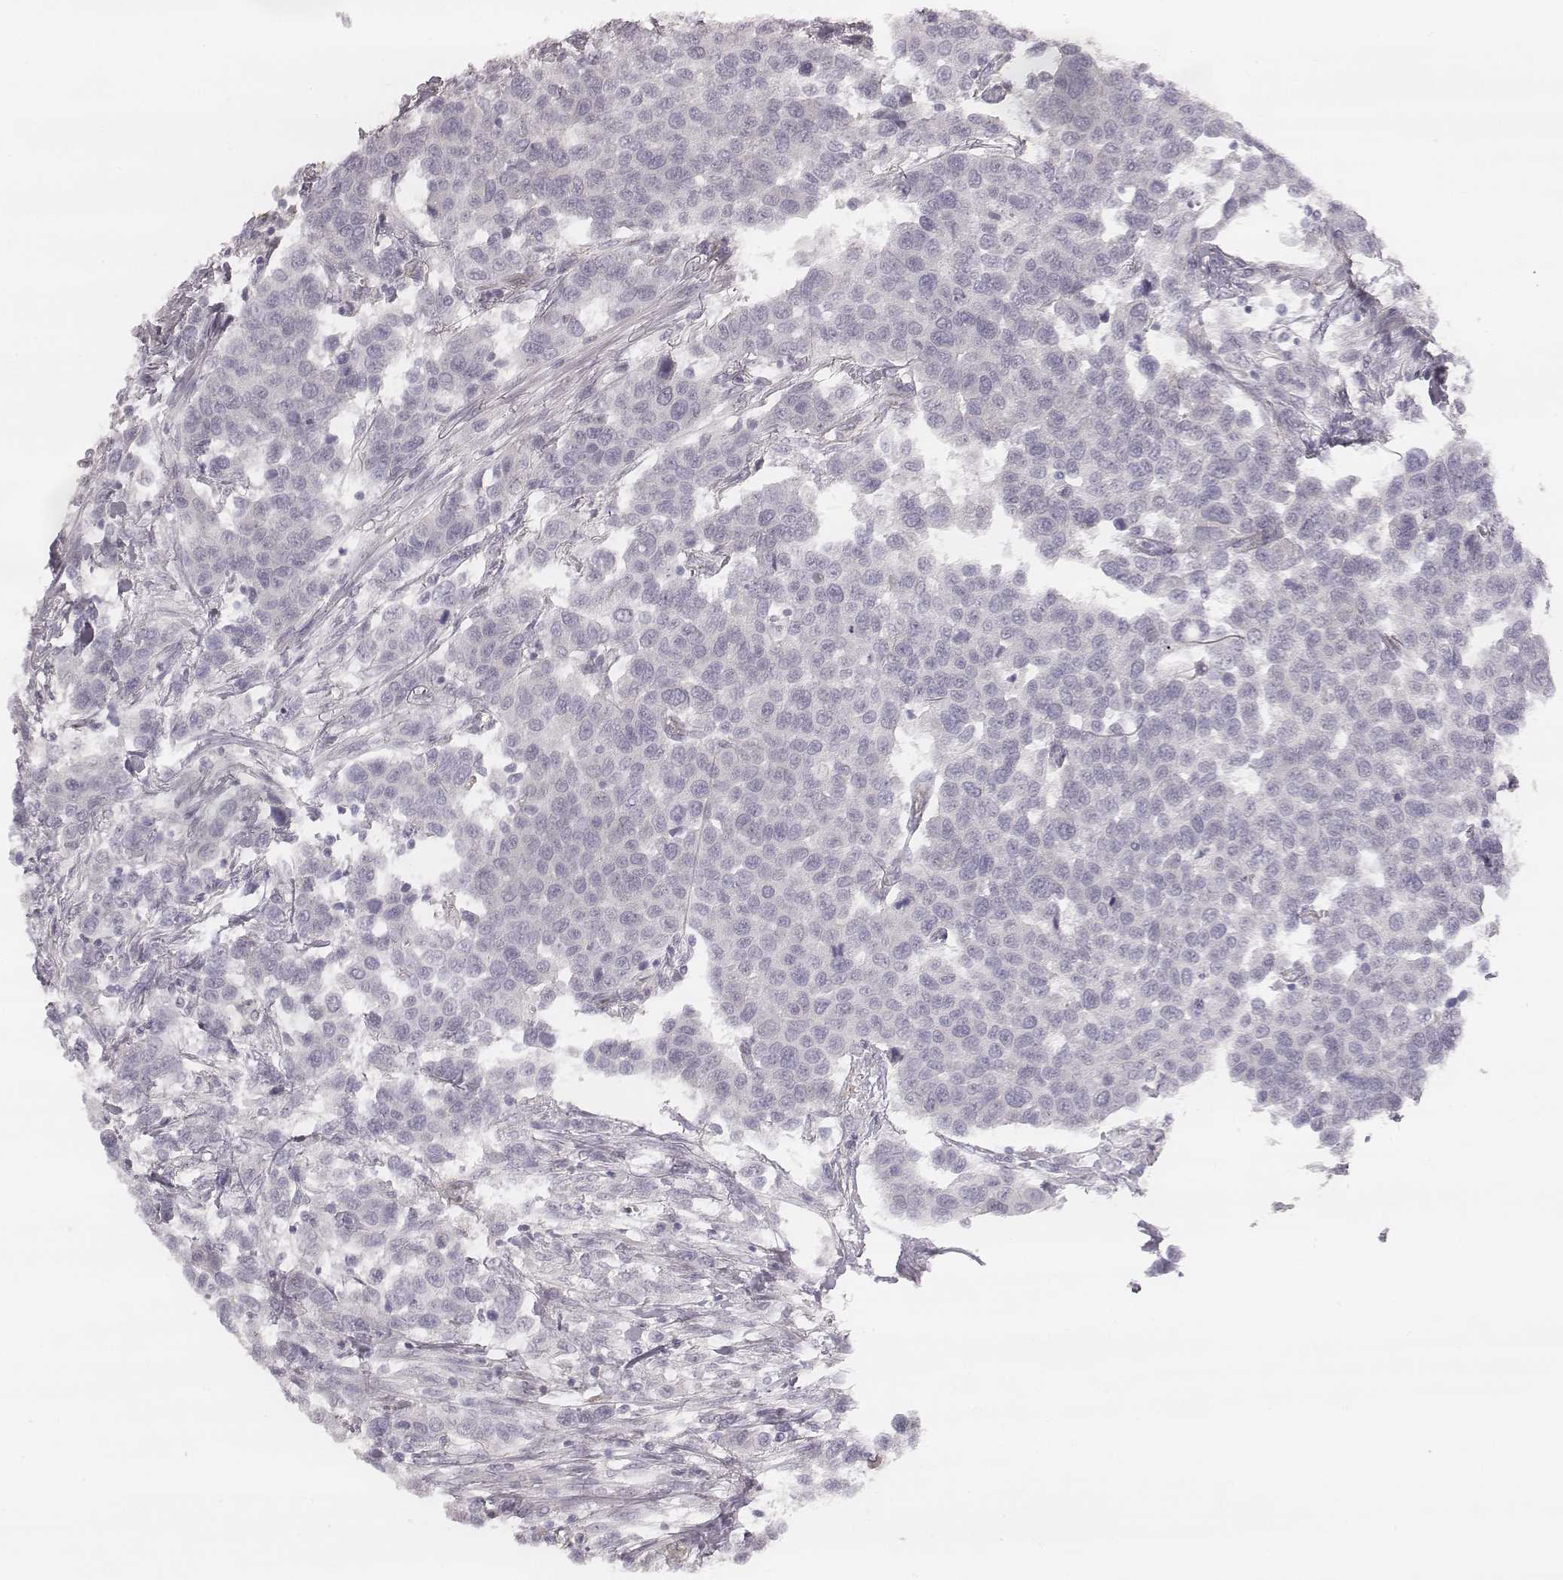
{"staining": {"intensity": "negative", "quantity": "none", "location": "none"}, "tissue": "urothelial cancer", "cell_type": "Tumor cells", "image_type": "cancer", "snomed": [{"axis": "morphology", "description": "Urothelial carcinoma, High grade"}, {"axis": "topography", "description": "Urinary bladder"}], "caption": "Photomicrograph shows no significant protein positivity in tumor cells of urothelial cancer.", "gene": "KCNJ12", "patient": {"sex": "female", "age": 58}}